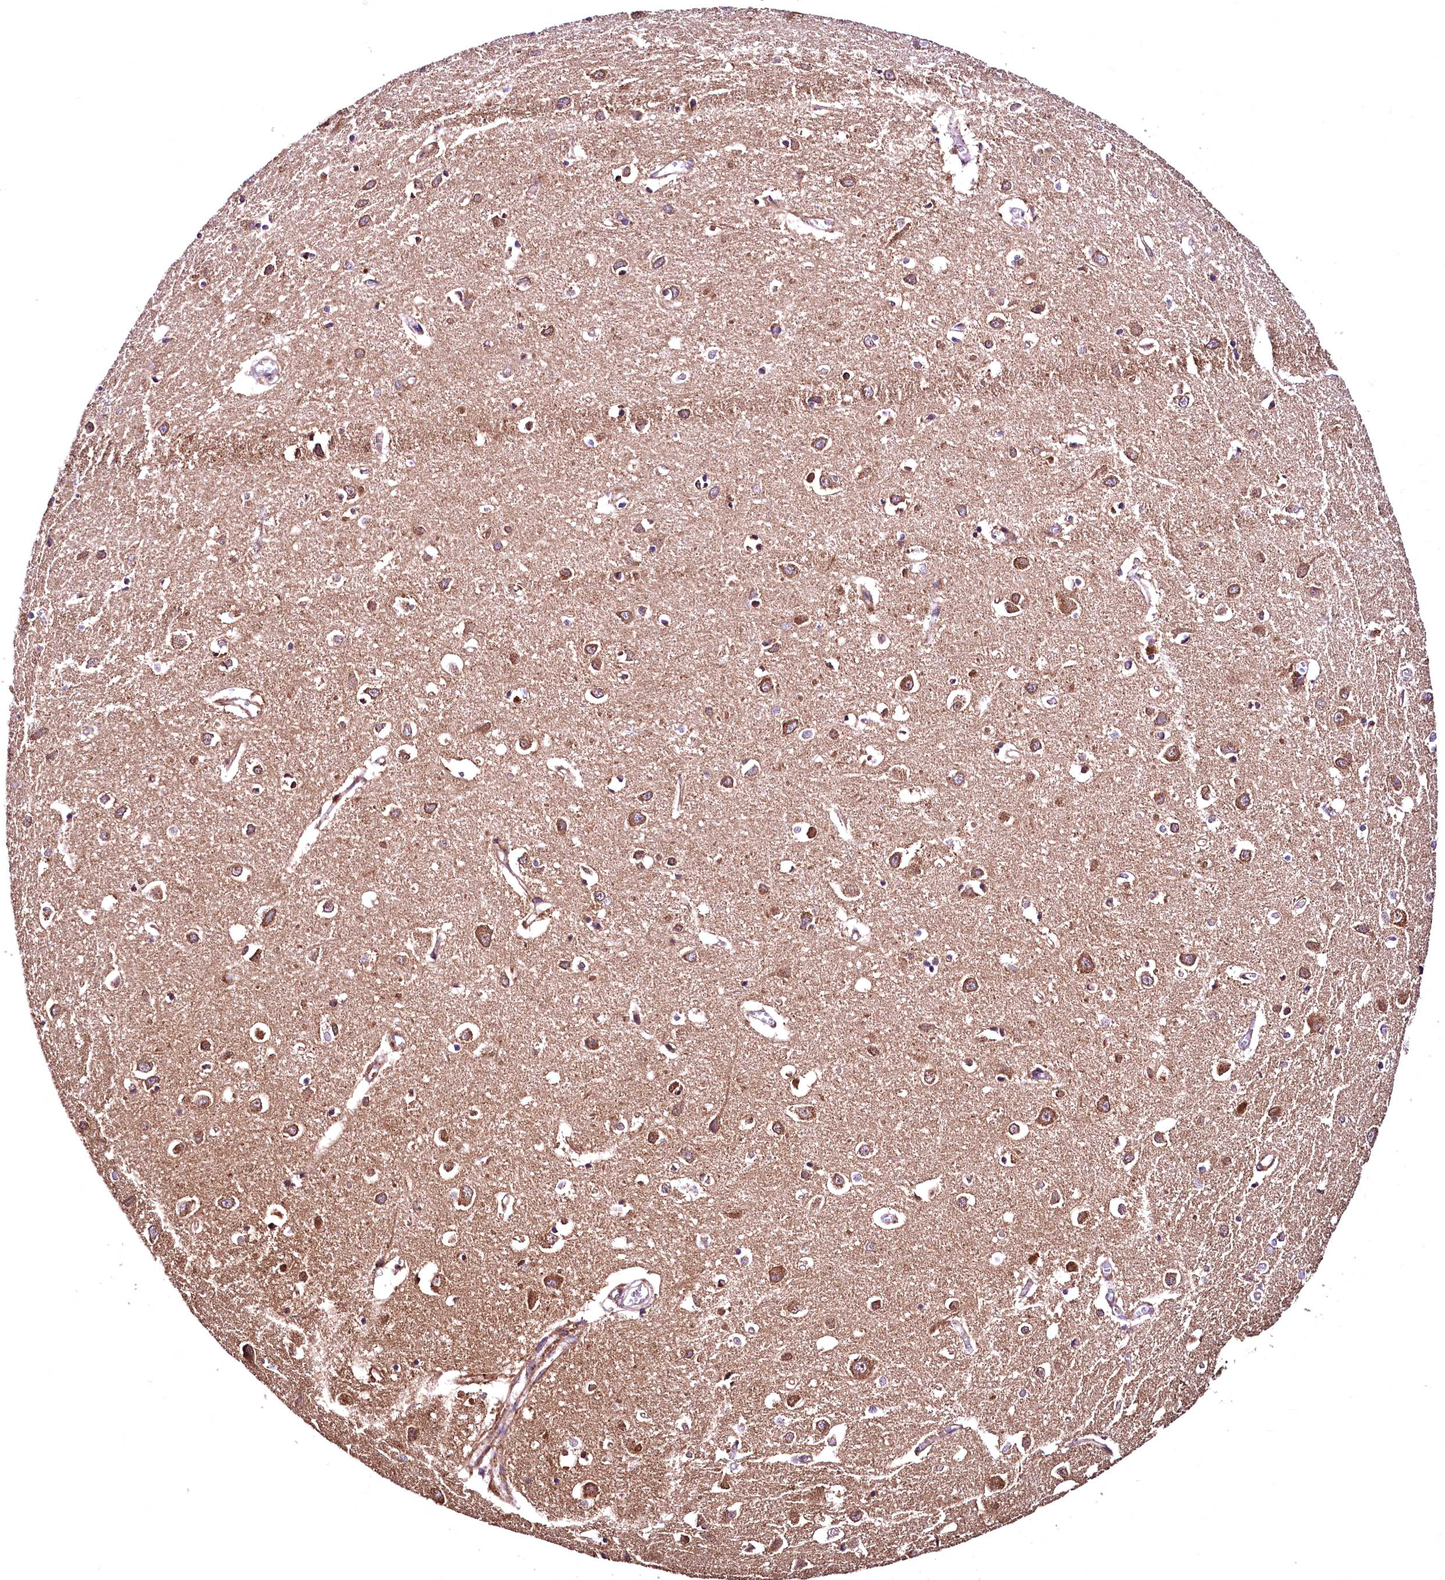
{"staining": {"intensity": "moderate", "quantity": ">75%", "location": "cytoplasmic/membranous"}, "tissue": "cerebral cortex", "cell_type": "Endothelial cells", "image_type": "normal", "snomed": [{"axis": "morphology", "description": "Normal tissue, NOS"}, {"axis": "topography", "description": "Cerebral cortex"}], "caption": "This is an image of immunohistochemistry (IHC) staining of normal cerebral cortex, which shows moderate positivity in the cytoplasmic/membranous of endothelial cells.", "gene": "LRSAM1", "patient": {"sex": "female", "age": 64}}